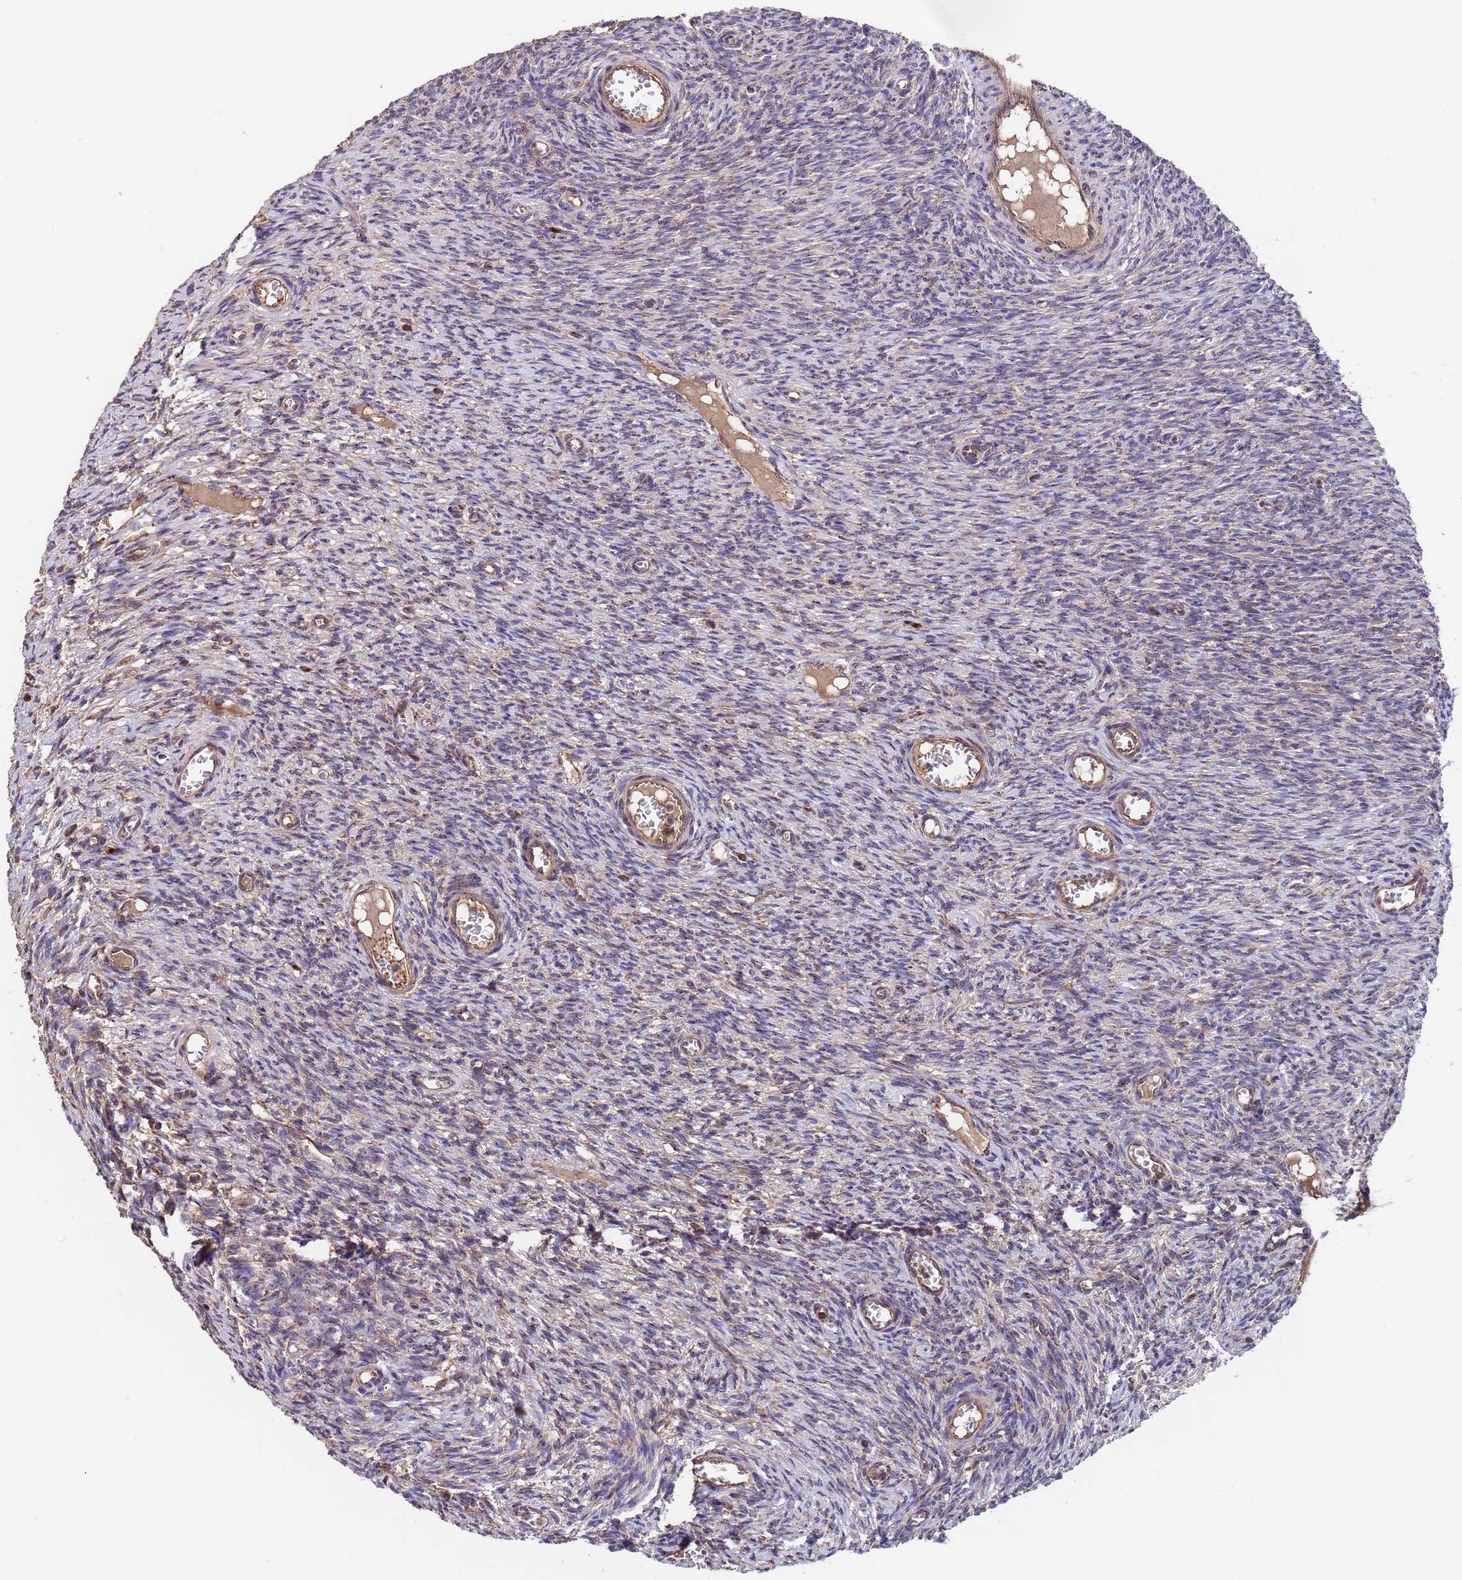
{"staining": {"intensity": "weak", "quantity": ">75%", "location": "cytoplasmic/membranous"}, "tissue": "ovary", "cell_type": "Ovarian stroma cells", "image_type": "normal", "snomed": [{"axis": "morphology", "description": "Normal tissue, NOS"}, {"axis": "topography", "description": "Ovary"}], "caption": "Approximately >75% of ovarian stroma cells in normal ovary exhibit weak cytoplasmic/membranous protein positivity as visualized by brown immunohistochemical staining.", "gene": "TSR3", "patient": {"sex": "female", "age": 44}}